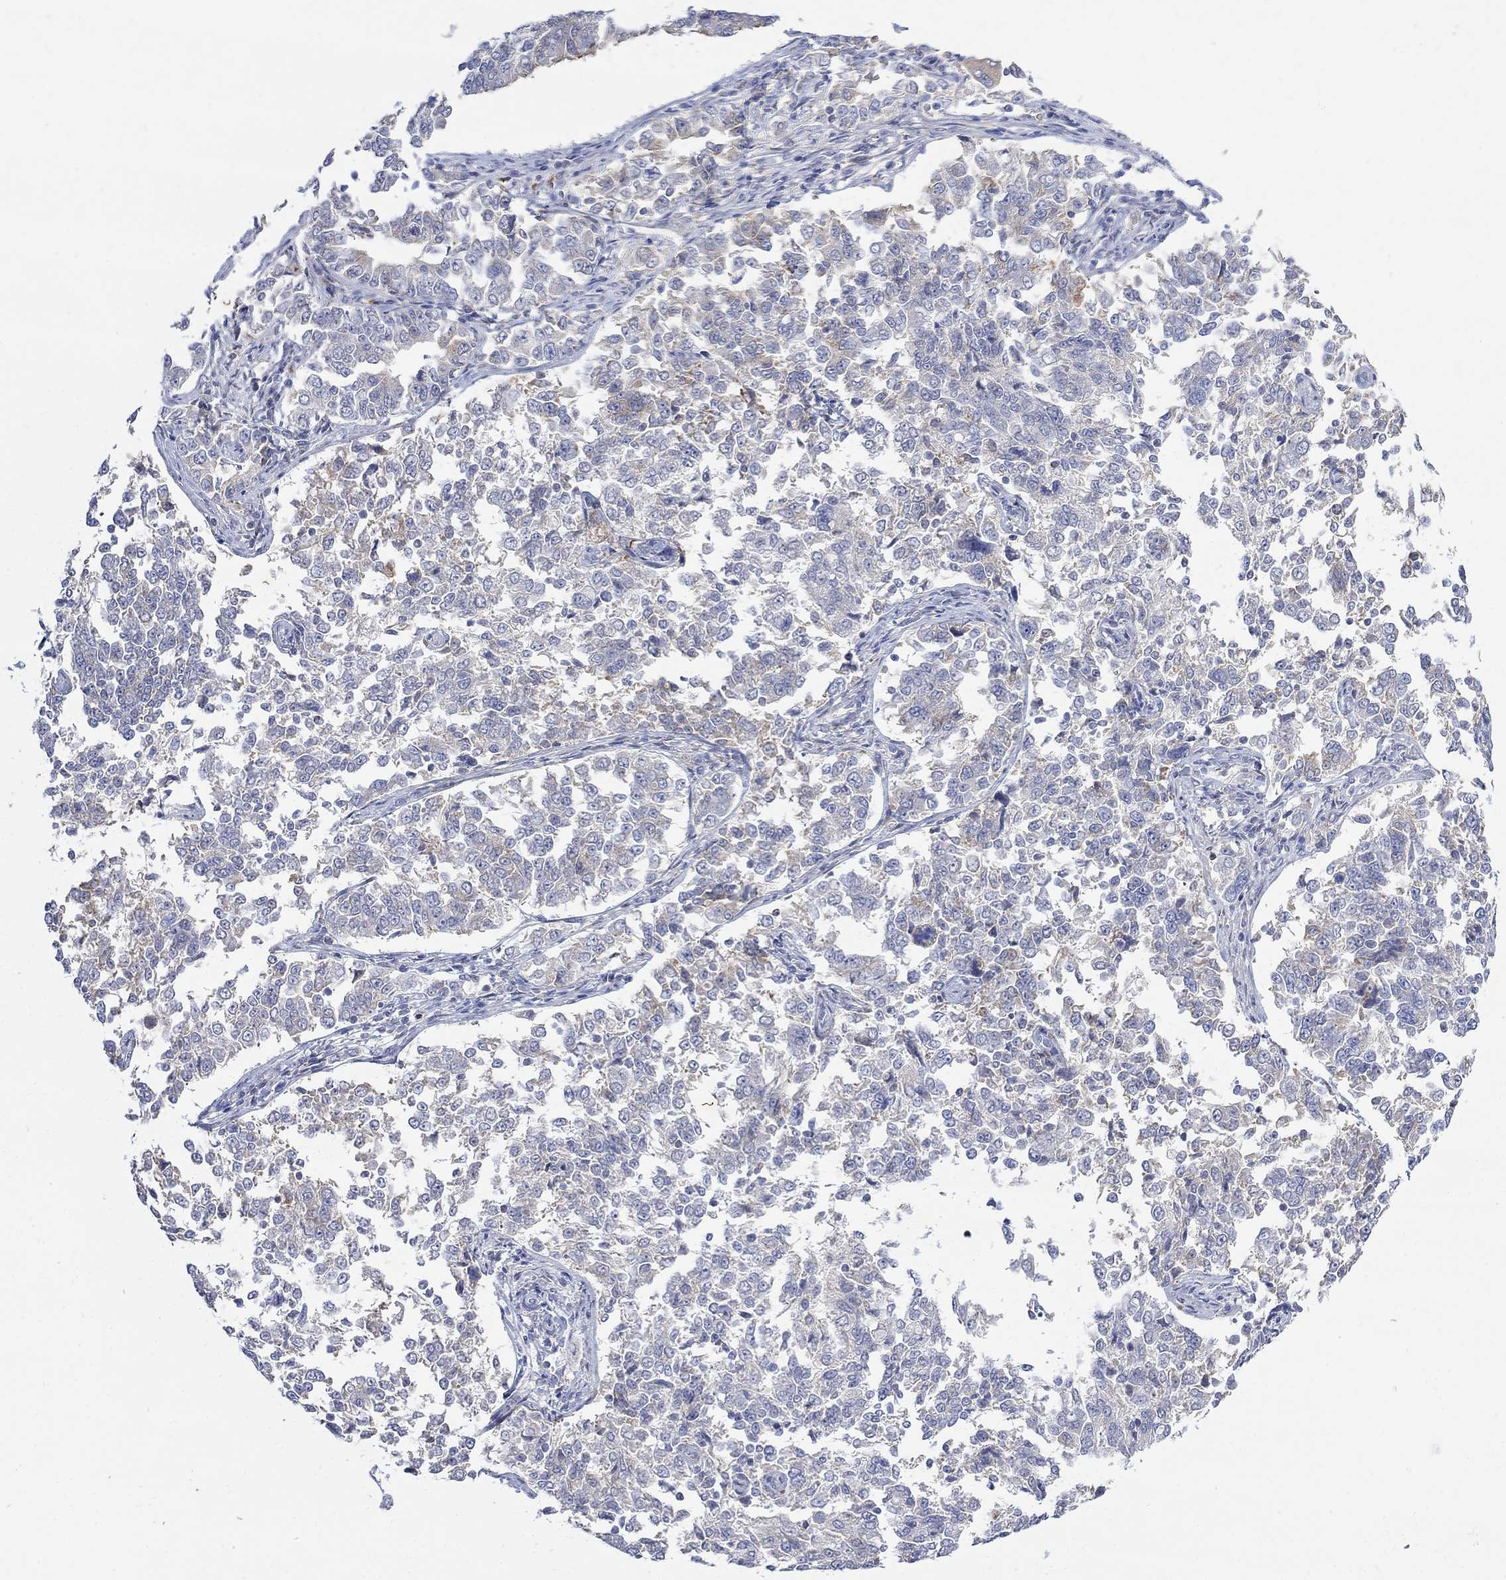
{"staining": {"intensity": "weak", "quantity": "<25%", "location": "cytoplasmic/membranous"}, "tissue": "endometrial cancer", "cell_type": "Tumor cells", "image_type": "cancer", "snomed": [{"axis": "morphology", "description": "Adenocarcinoma, NOS"}, {"axis": "topography", "description": "Endometrium"}], "caption": "IHC of adenocarcinoma (endometrial) exhibits no positivity in tumor cells.", "gene": "FNDC5", "patient": {"sex": "female", "age": 43}}